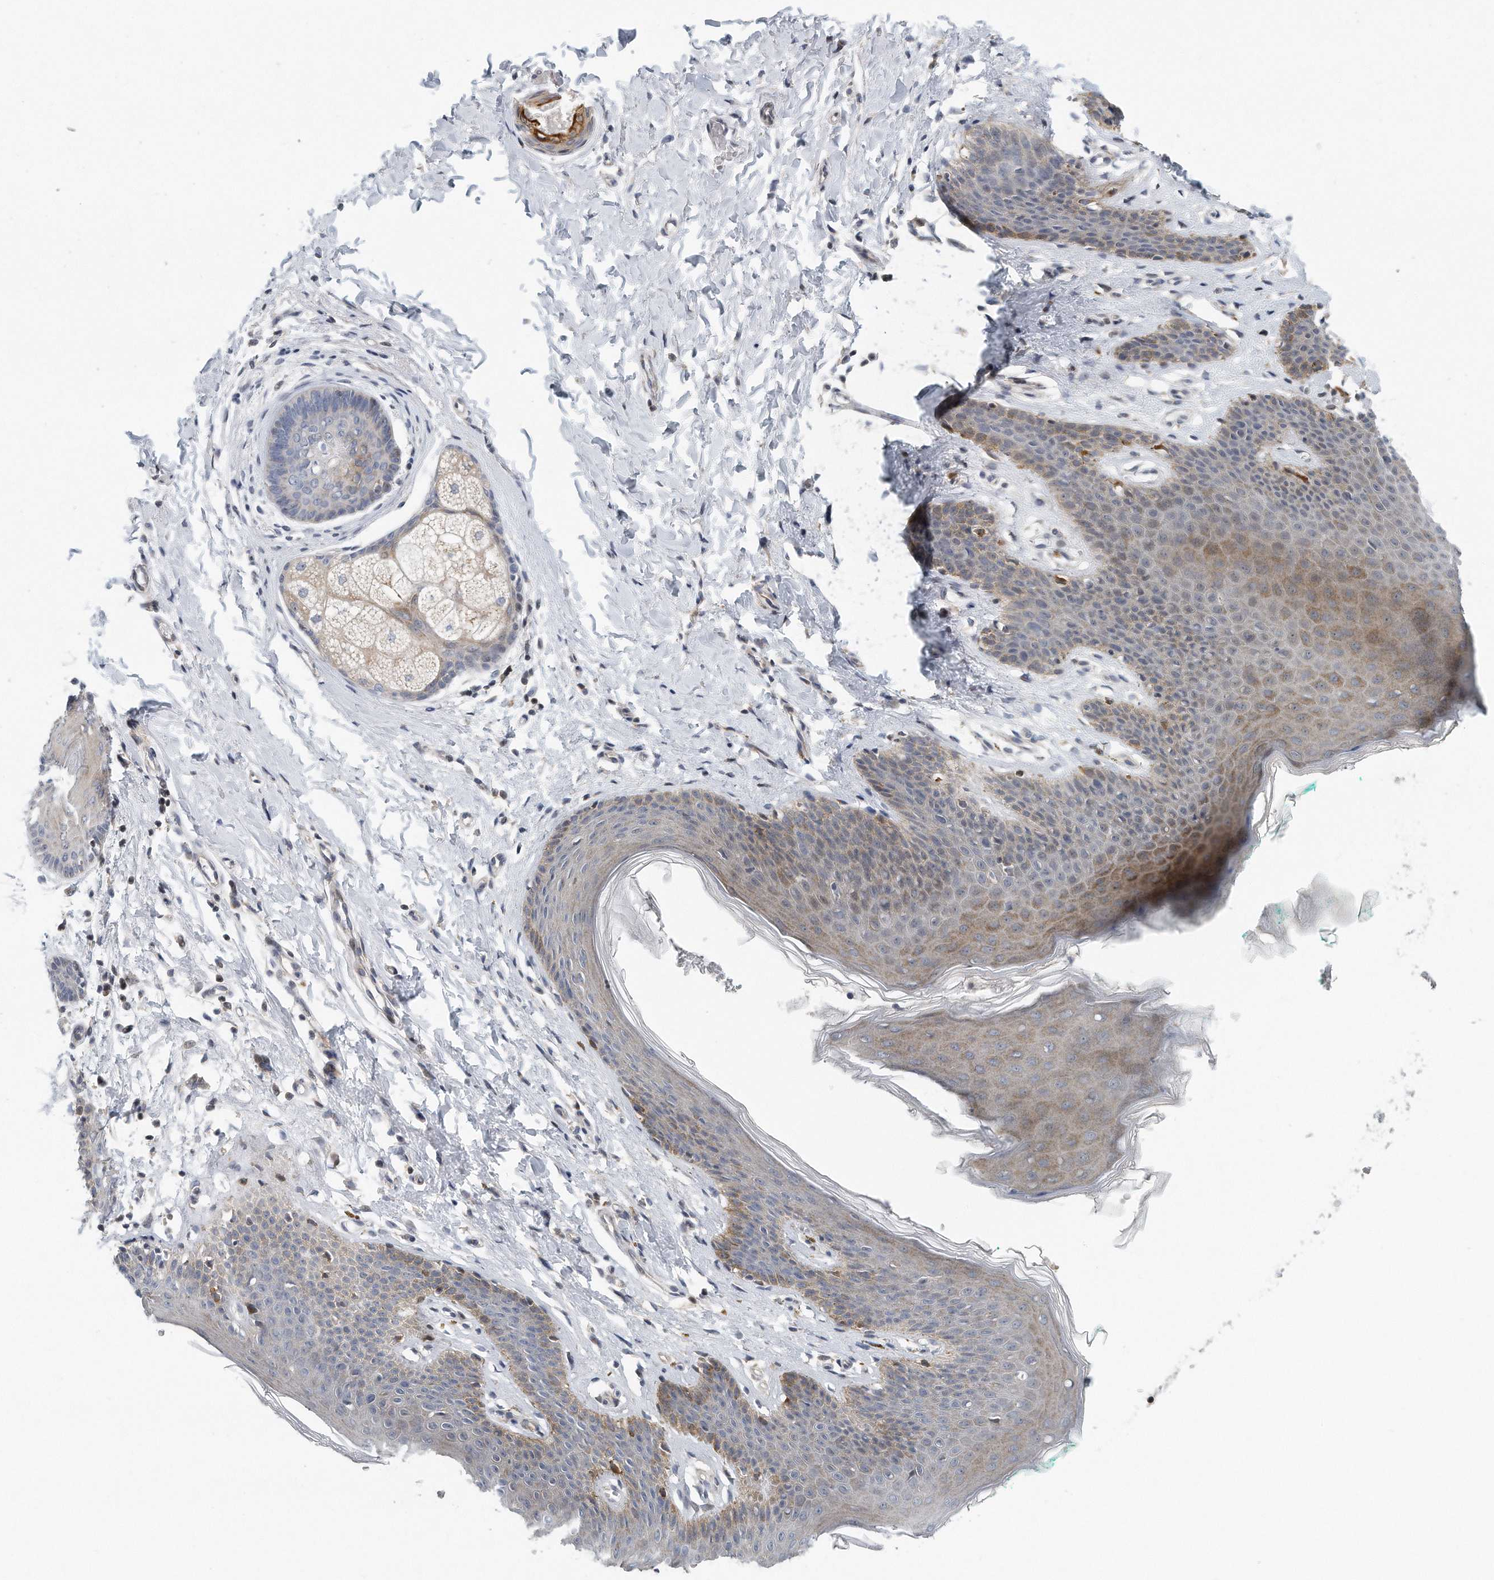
{"staining": {"intensity": "moderate", "quantity": "25%-75%", "location": "cytoplasmic/membranous"}, "tissue": "skin", "cell_type": "Epidermal cells", "image_type": "normal", "snomed": [{"axis": "morphology", "description": "Normal tissue, NOS"}, {"axis": "topography", "description": "Vulva"}], "caption": "Epidermal cells display medium levels of moderate cytoplasmic/membranous expression in approximately 25%-75% of cells in benign human skin.", "gene": "VLDLR", "patient": {"sex": "female", "age": 66}}